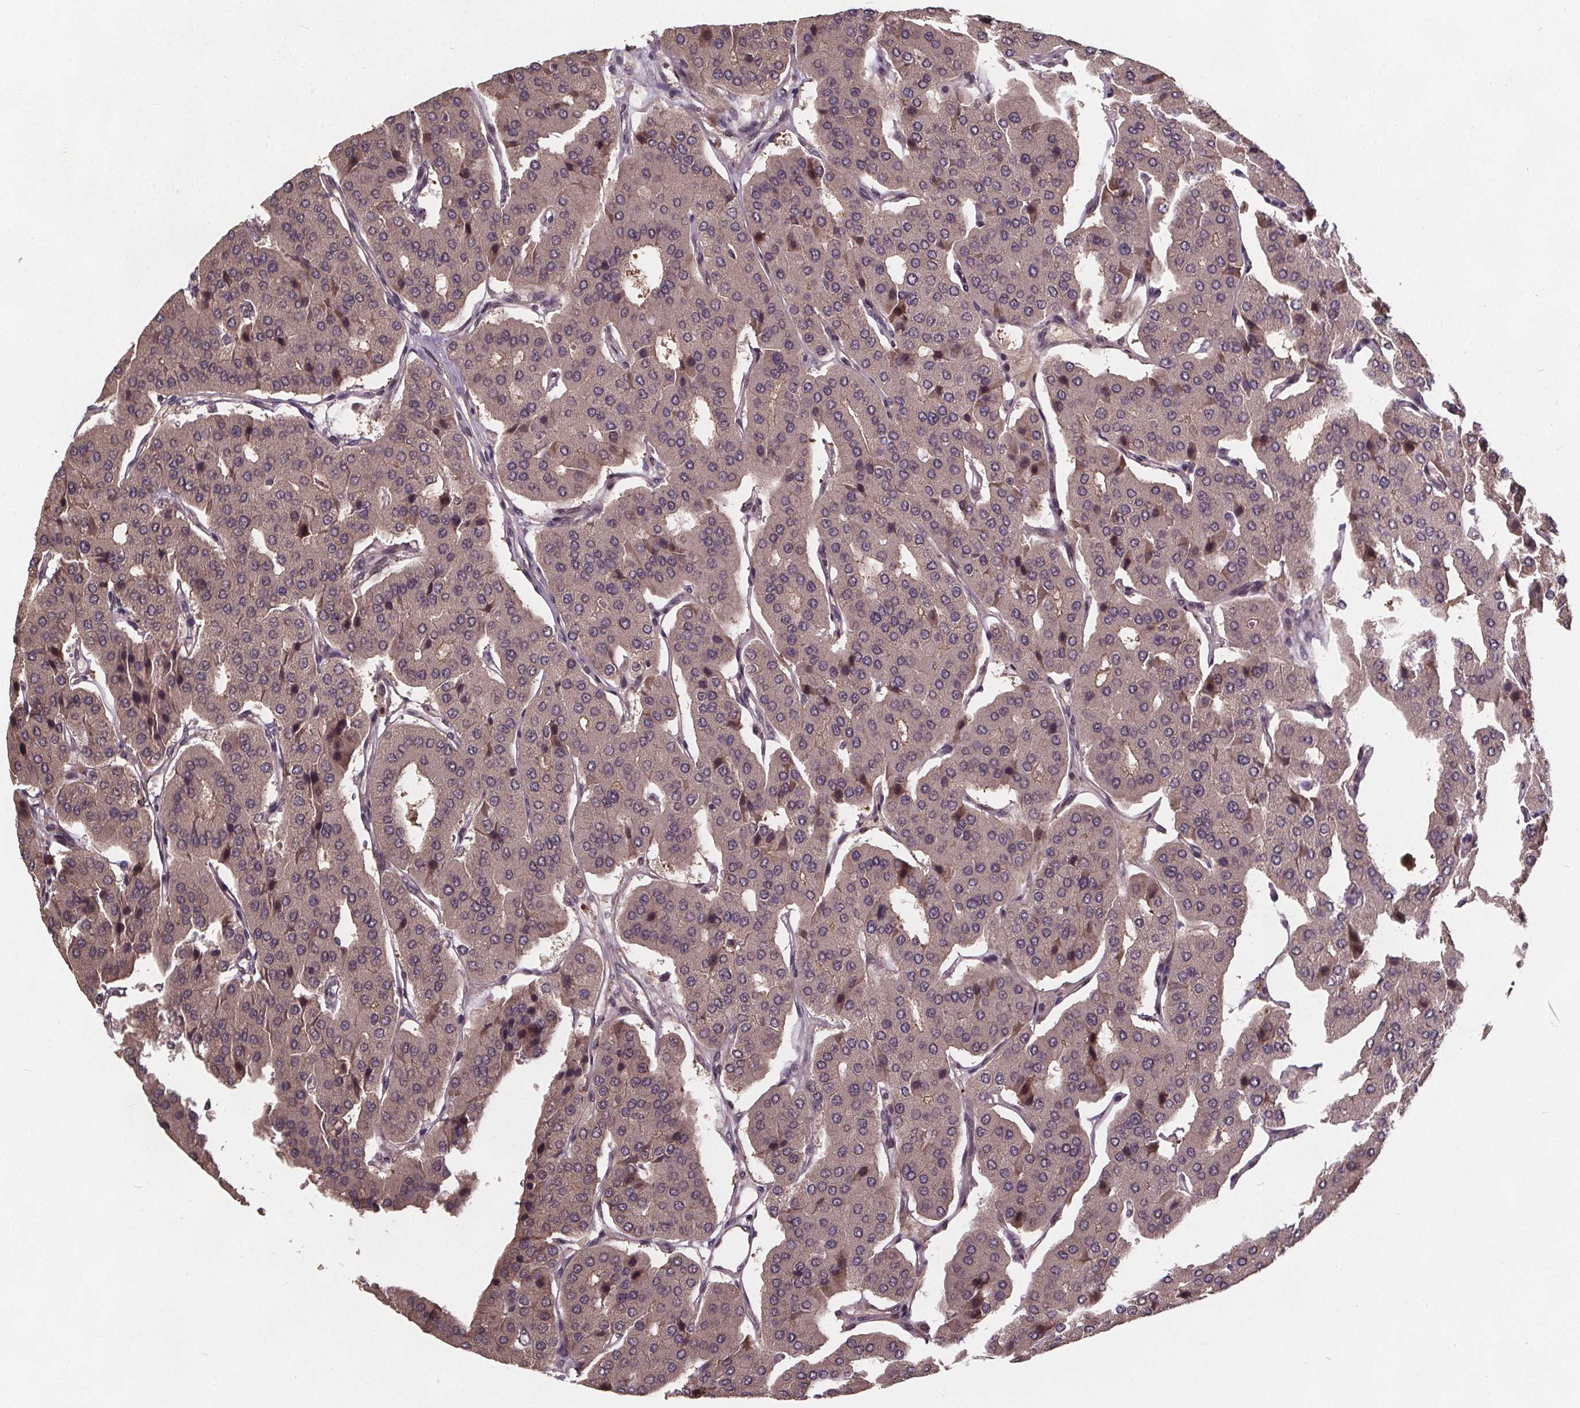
{"staining": {"intensity": "negative", "quantity": "none", "location": "none"}, "tissue": "parathyroid gland", "cell_type": "Glandular cells", "image_type": "normal", "snomed": [{"axis": "morphology", "description": "Normal tissue, NOS"}, {"axis": "morphology", "description": "Adenoma, NOS"}, {"axis": "topography", "description": "Parathyroid gland"}], "caption": "Human parathyroid gland stained for a protein using immunohistochemistry exhibits no positivity in glandular cells.", "gene": "USP9X", "patient": {"sex": "female", "age": 86}}